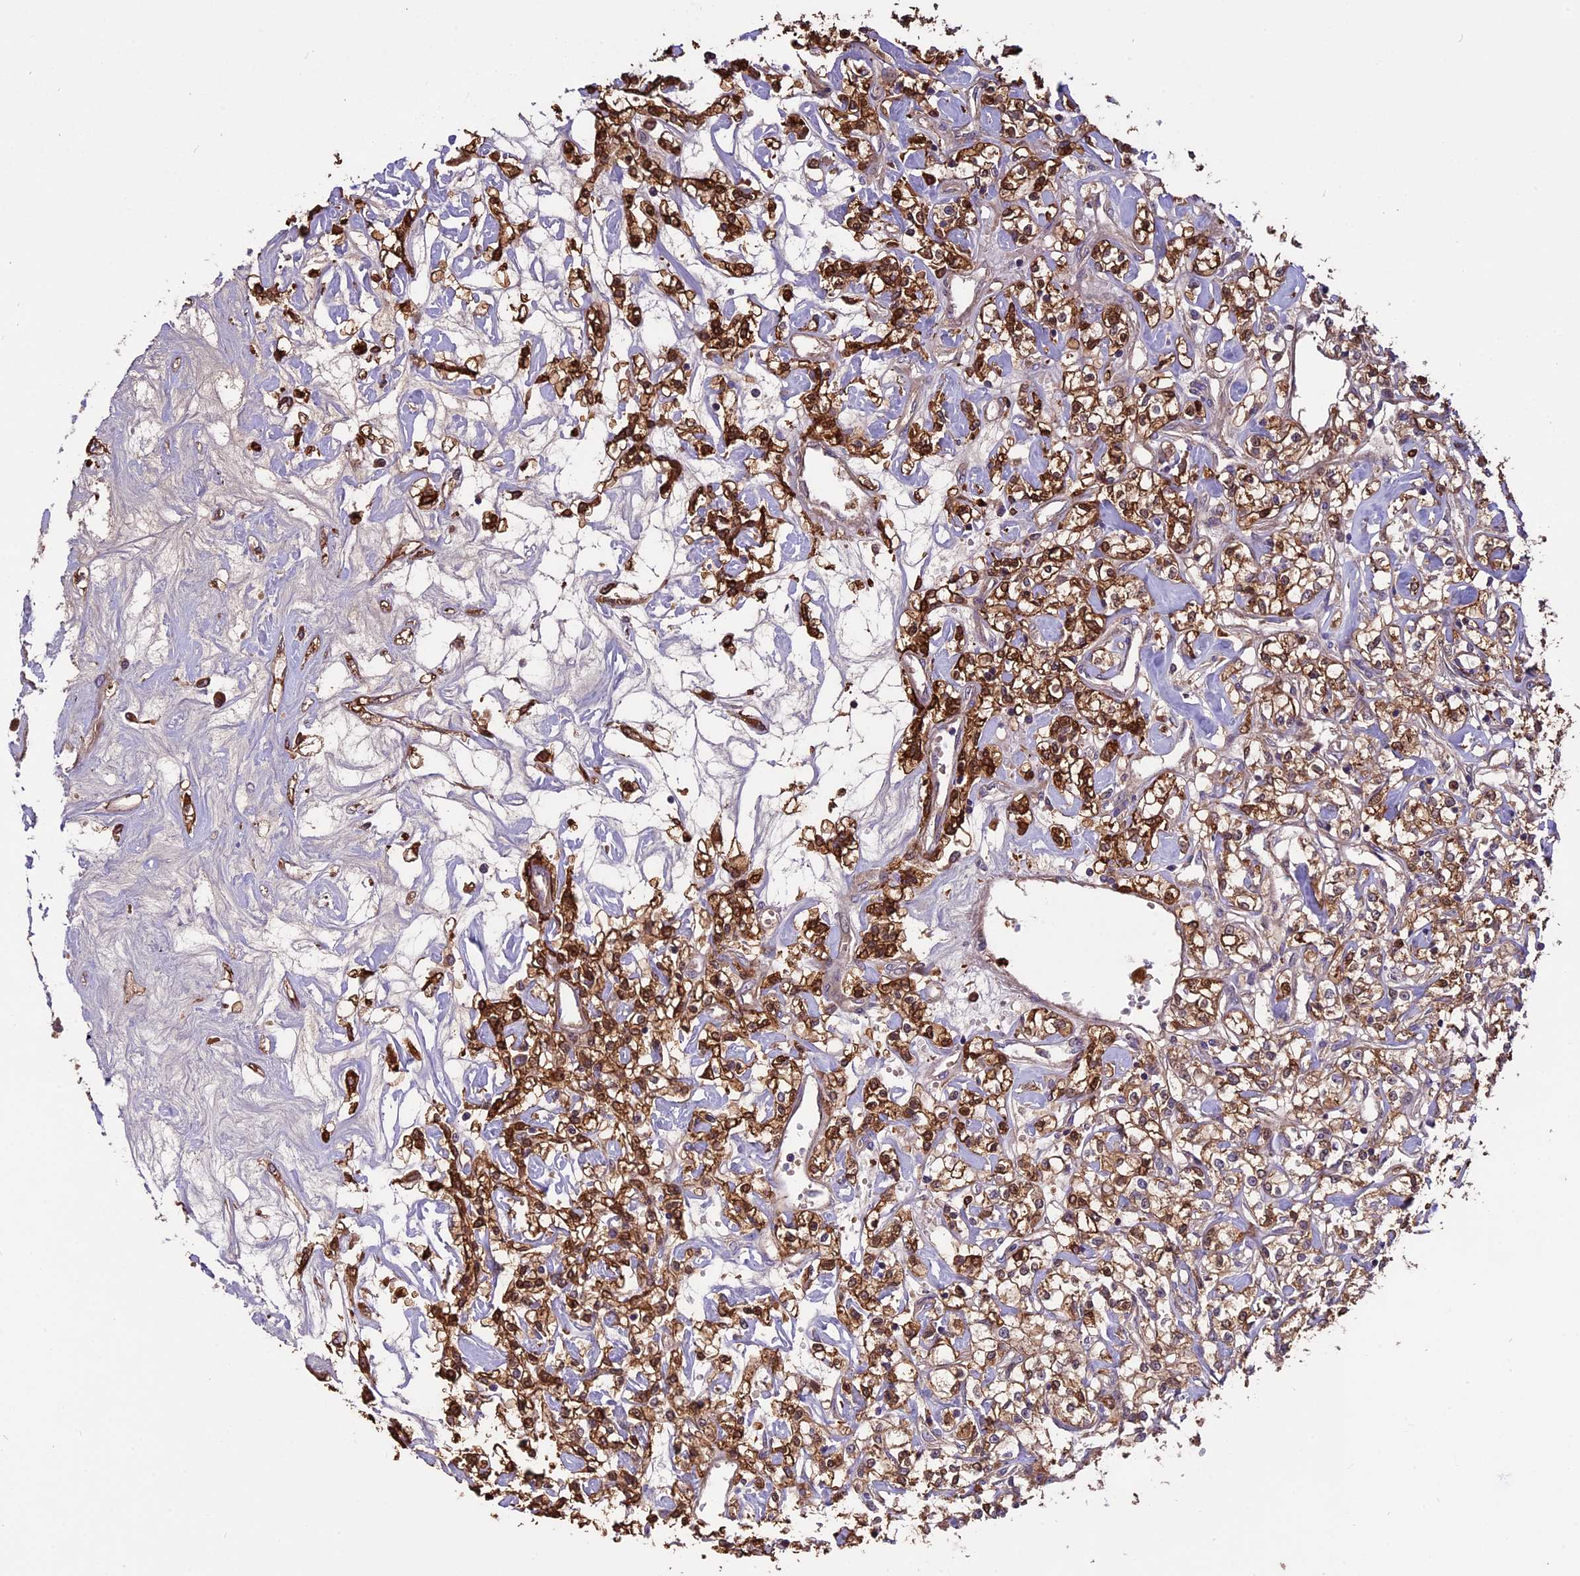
{"staining": {"intensity": "strong", "quantity": ">75%", "location": "cytoplasmic/membranous"}, "tissue": "renal cancer", "cell_type": "Tumor cells", "image_type": "cancer", "snomed": [{"axis": "morphology", "description": "Adenocarcinoma, NOS"}, {"axis": "topography", "description": "Kidney"}], "caption": "Renal adenocarcinoma tissue exhibits strong cytoplasmic/membranous positivity in approximately >75% of tumor cells The staining is performed using DAB (3,3'-diaminobenzidine) brown chromogen to label protein expression. The nuclei are counter-stained blue using hematoxylin.", "gene": "VWA3A", "patient": {"sex": "female", "age": 59}}